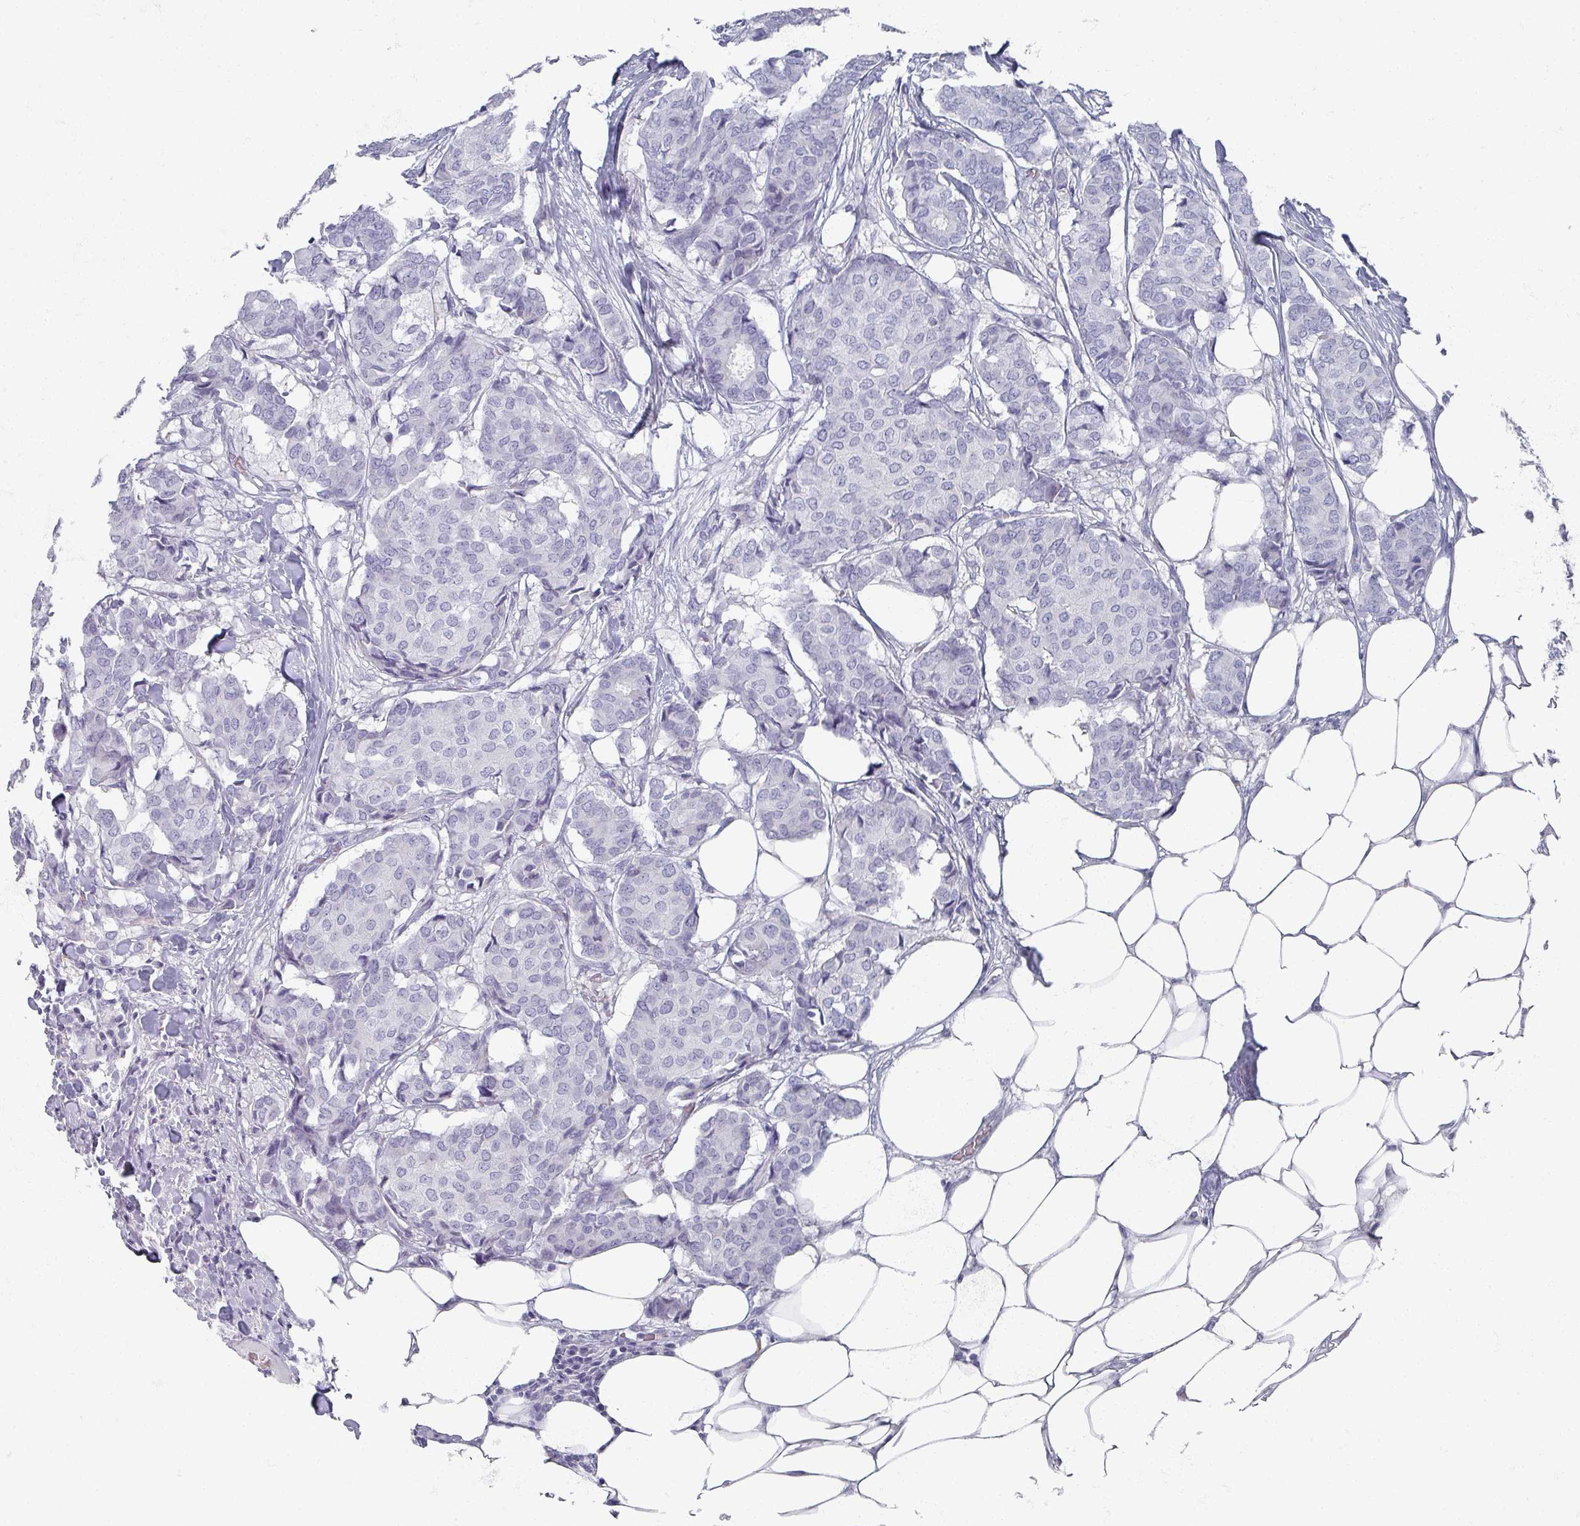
{"staining": {"intensity": "negative", "quantity": "none", "location": "none"}, "tissue": "breast cancer", "cell_type": "Tumor cells", "image_type": "cancer", "snomed": [{"axis": "morphology", "description": "Duct carcinoma"}, {"axis": "topography", "description": "Breast"}], "caption": "A high-resolution image shows IHC staining of breast intraductal carcinoma, which displays no significant expression in tumor cells.", "gene": "OMG", "patient": {"sex": "female", "age": 75}}